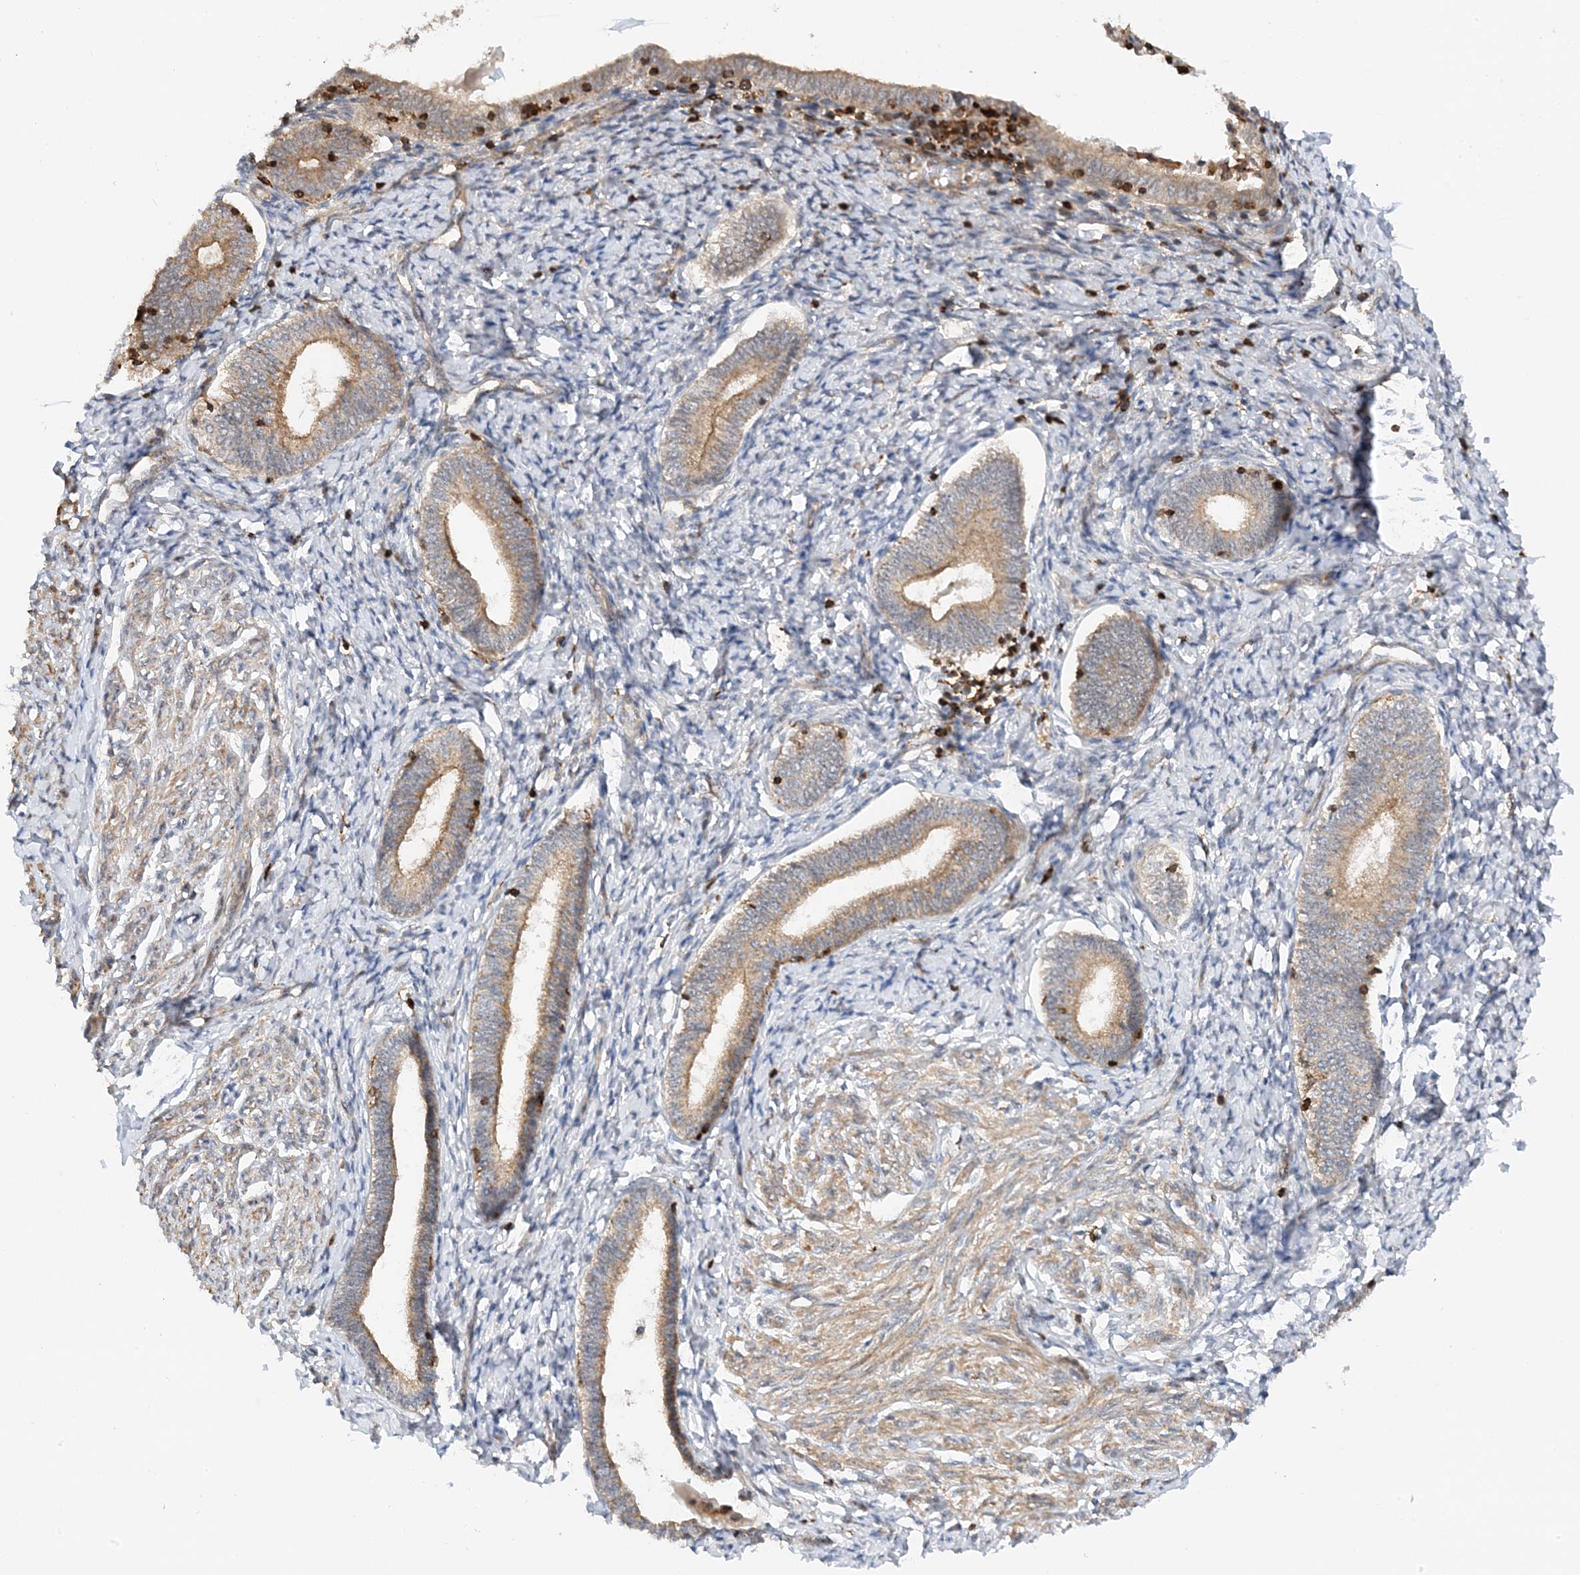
{"staining": {"intensity": "weak", "quantity": "25%-75%", "location": "cytoplasmic/membranous"}, "tissue": "endometrium", "cell_type": "Cells in endometrial stroma", "image_type": "normal", "snomed": [{"axis": "morphology", "description": "Normal tissue, NOS"}, {"axis": "topography", "description": "Endometrium"}], "caption": "Immunohistochemistry photomicrograph of unremarkable endometrium: human endometrium stained using IHC reveals low levels of weak protein expression localized specifically in the cytoplasmic/membranous of cells in endometrial stroma, appearing as a cytoplasmic/membranous brown color.", "gene": "TATDN3", "patient": {"sex": "female", "age": 72}}